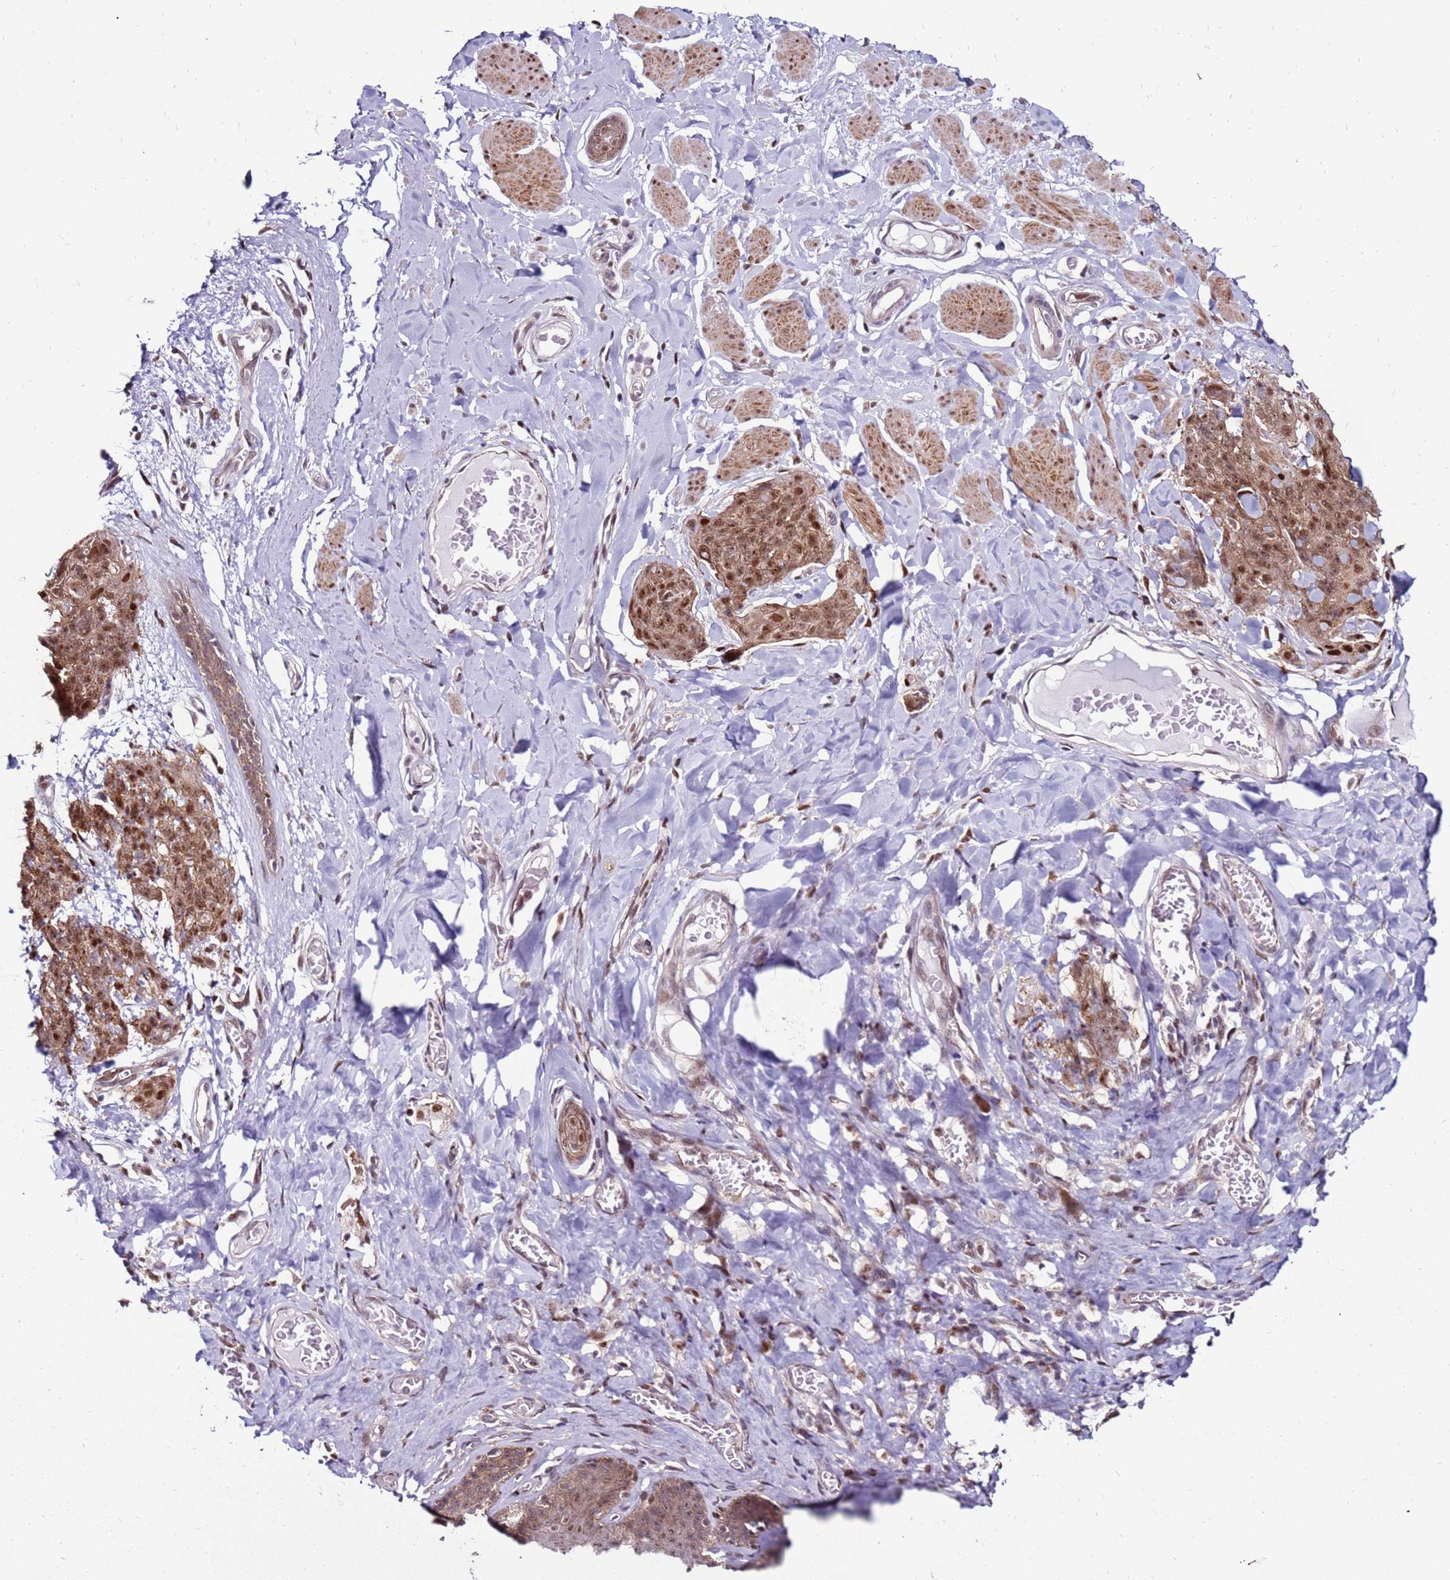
{"staining": {"intensity": "moderate", "quantity": ">75%", "location": "nuclear"}, "tissue": "skin cancer", "cell_type": "Tumor cells", "image_type": "cancer", "snomed": [{"axis": "morphology", "description": "Squamous cell carcinoma, NOS"}, {"axis": "topography", "description": "Skin"}, {"axis": "topography", "description": "Vulva"}], "caption": "This photomicrograph exhibits immunohistochemistry staining of human skin cancer, with medium moderate nuclear staining in approximately >75% of tumor cells.", "gene": "KPNA4", "patient": {"sex": "female", "age": 85}}